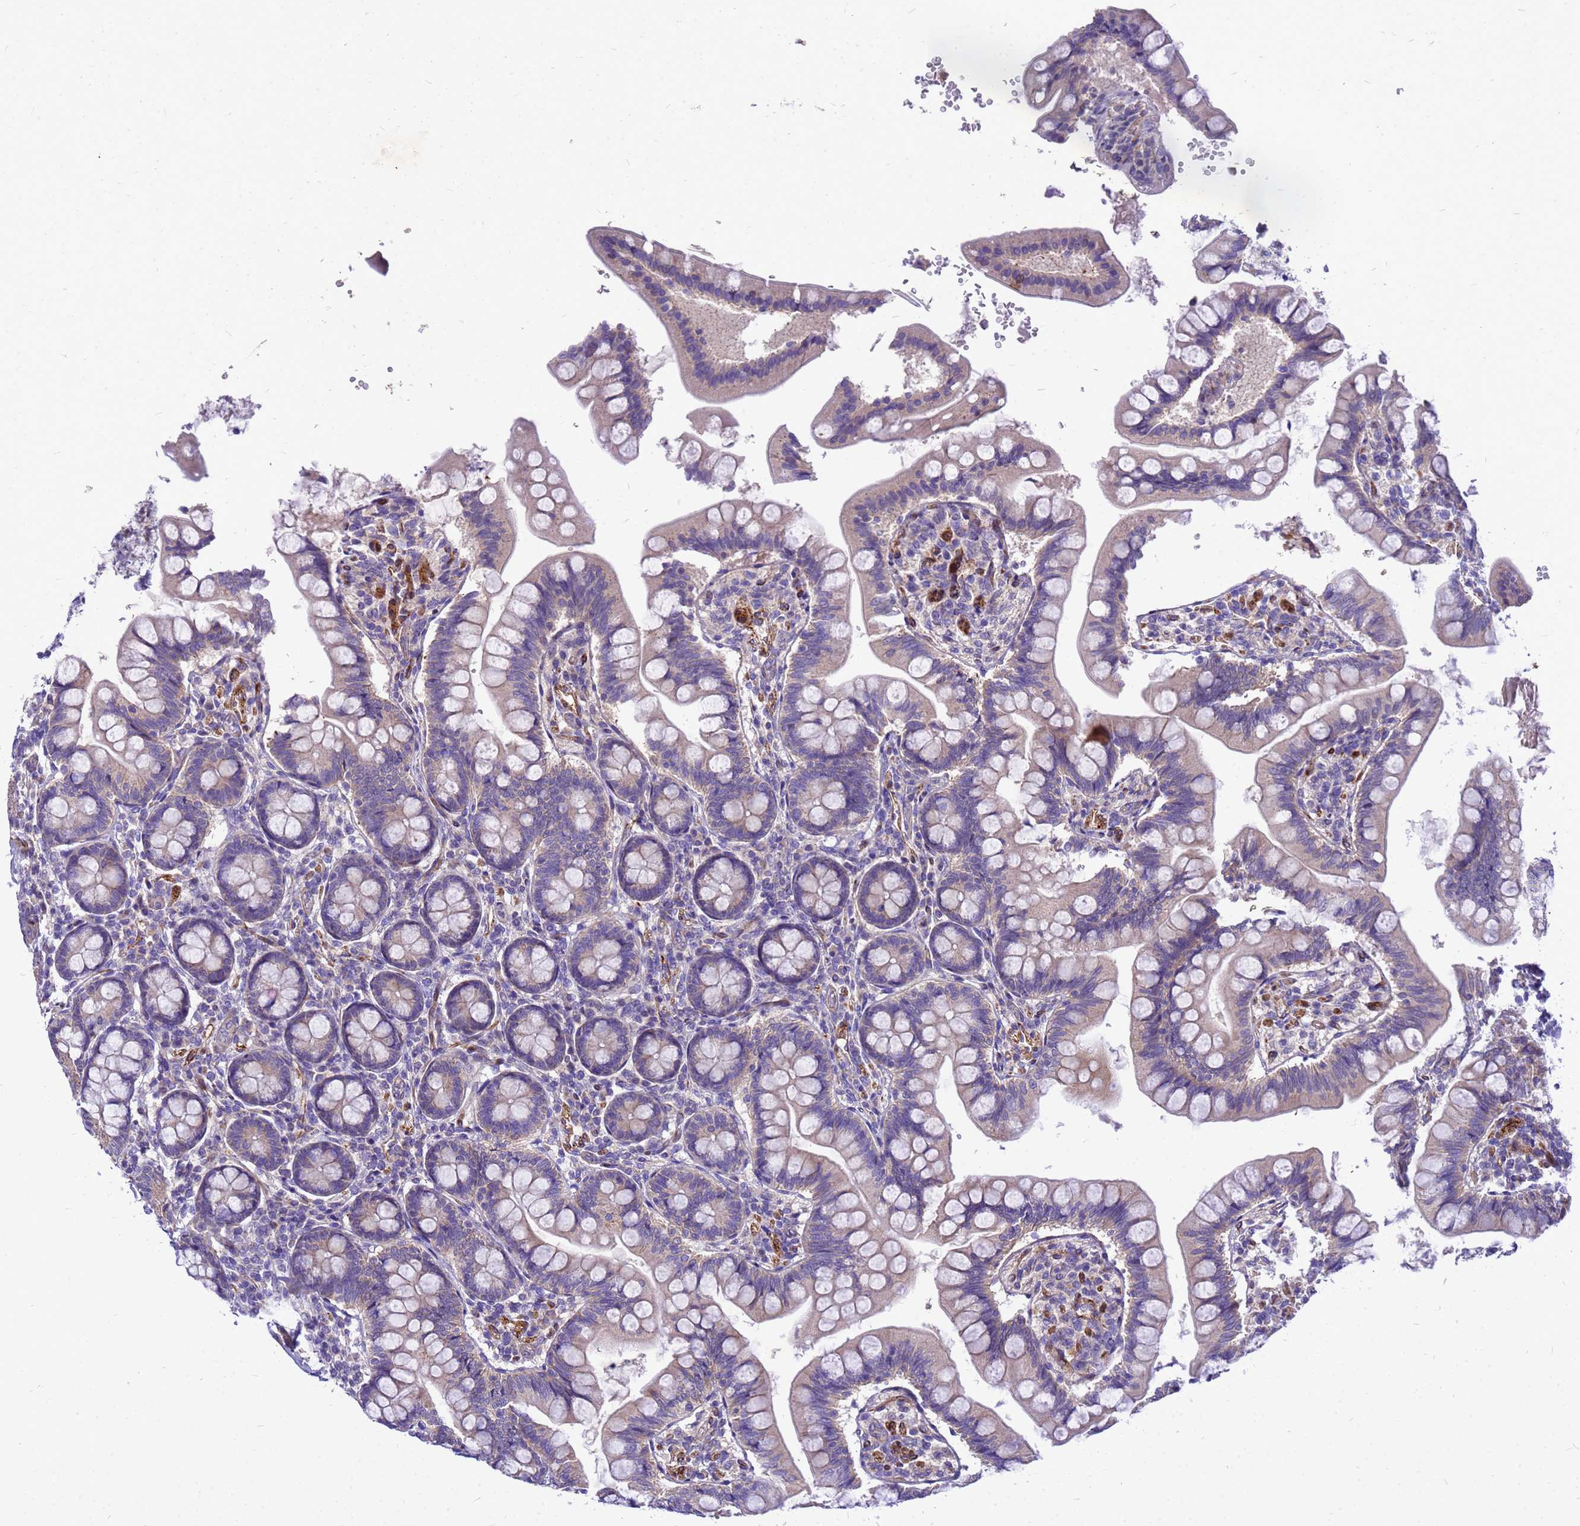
{"staining": {"intensity": "weak", "quantity": "<25%", "location": "cytoplasmic/membranous"}, "tissue": "small intestine", "cell_type": "Glandular cells", "image_type": "normal", "snomed": [{"axis": "morphology", "description": "Normal tissue, NOS"}, {"axis": "topography", "description": "Small intestine"}], "caption": "Immunohistochemistry (IHC) photomicrograph of normal human small intestine stained for a protein (brown), which demonstrates no staining in glandular cells.", "gene": "POP7", "patient": {"sex": "male", "age": 7}}